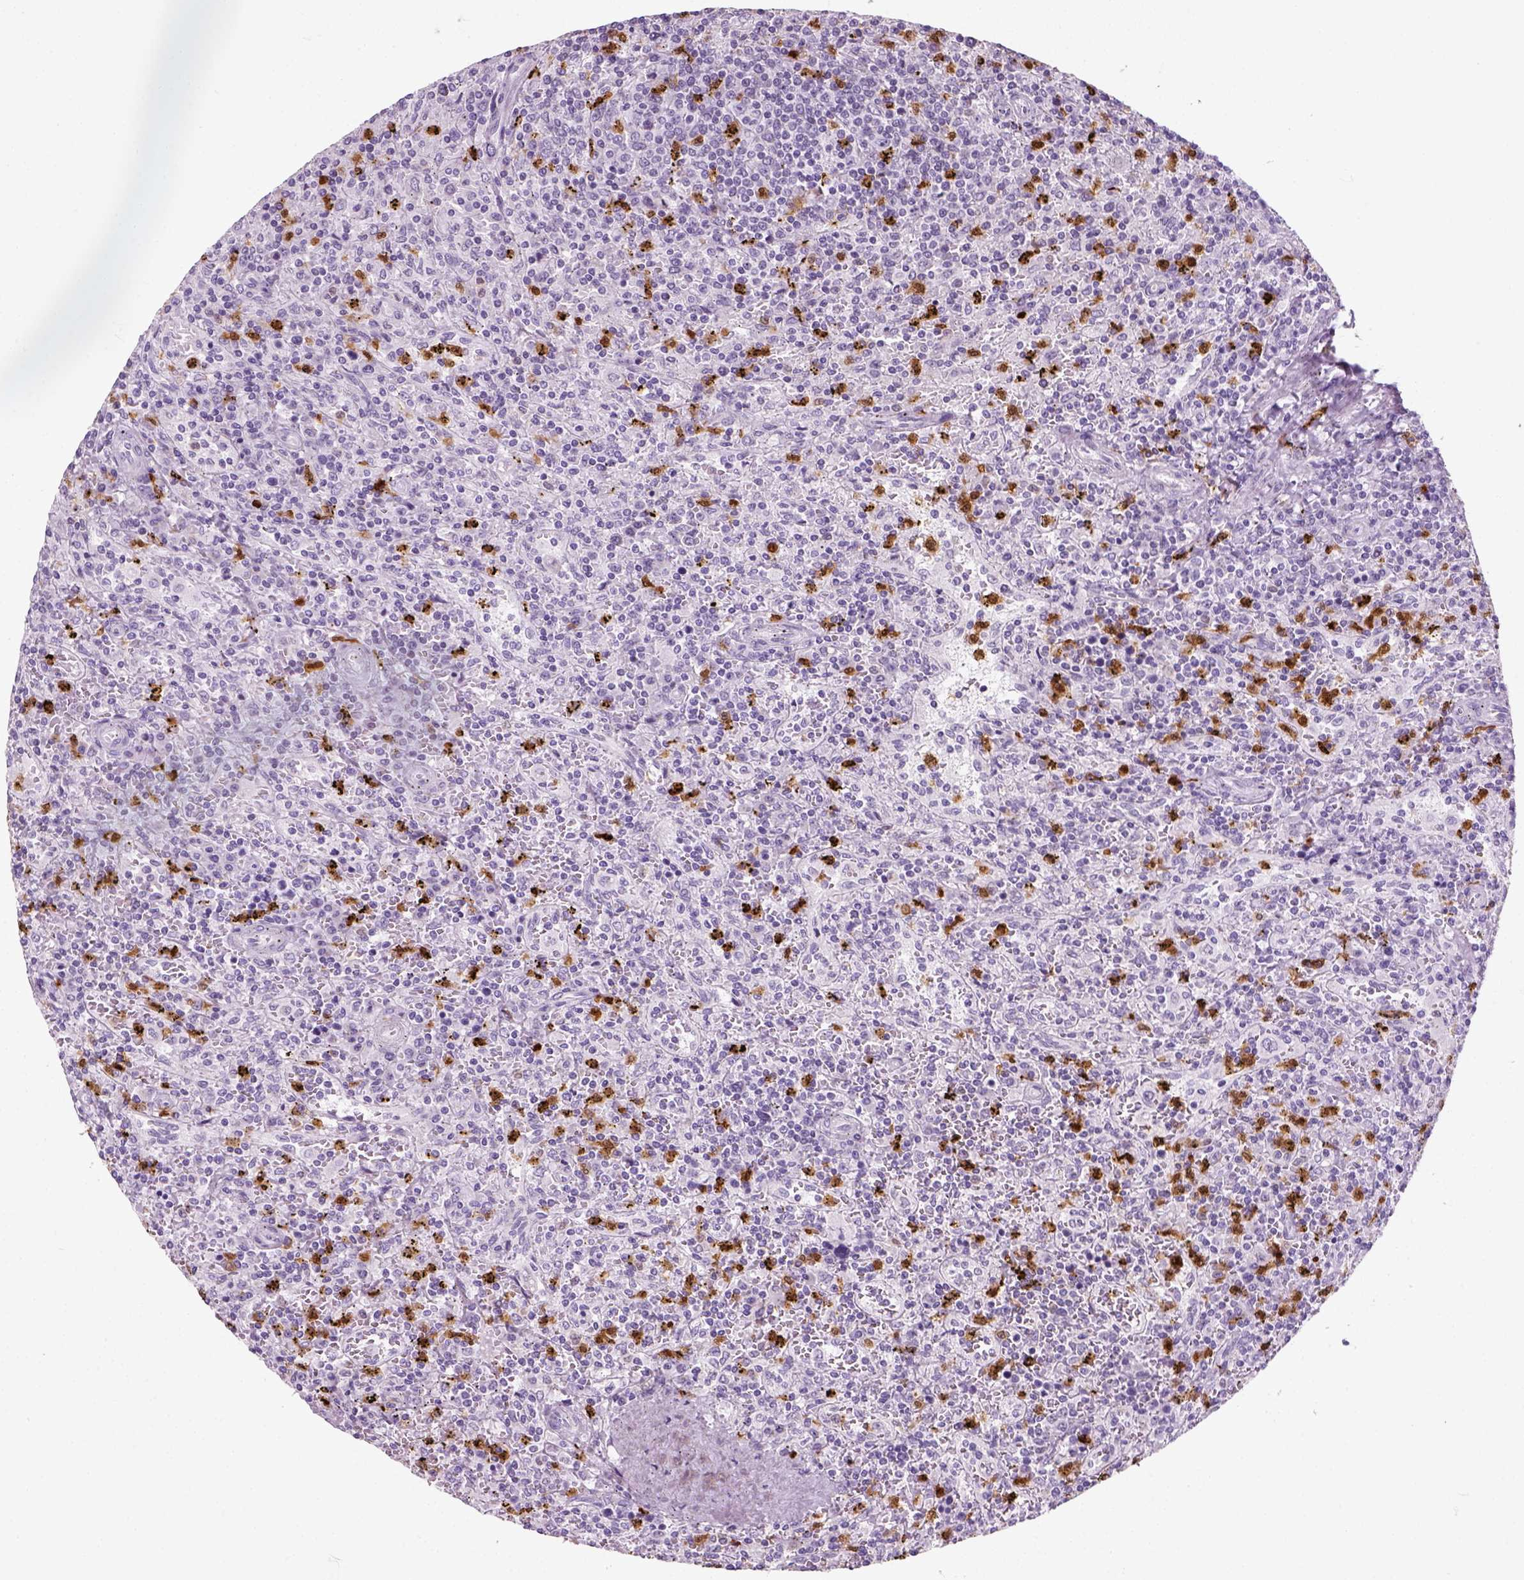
{"staining": {"intensity": "negative", "quantity": "none", "location": "none"}, "tissue": "lymphoma", "cell_type": "Tumor cells", "image_type": "cancer", "snomed": [{"axis": "morphology", "description": "Malignant lymphoma, non-Hodgkin's type, Low grade"}, {"axis": "topography", "description": "Spleen"}], "caption": "Immunohistochemistry image of human malignant lymphoma, non-Hodgkin's type (low-grade) stained for a protein (brown), which demonstrates no expression in tumor cells.", "gene": "IL4", "patient": {"sex": "male", "age": 62}}